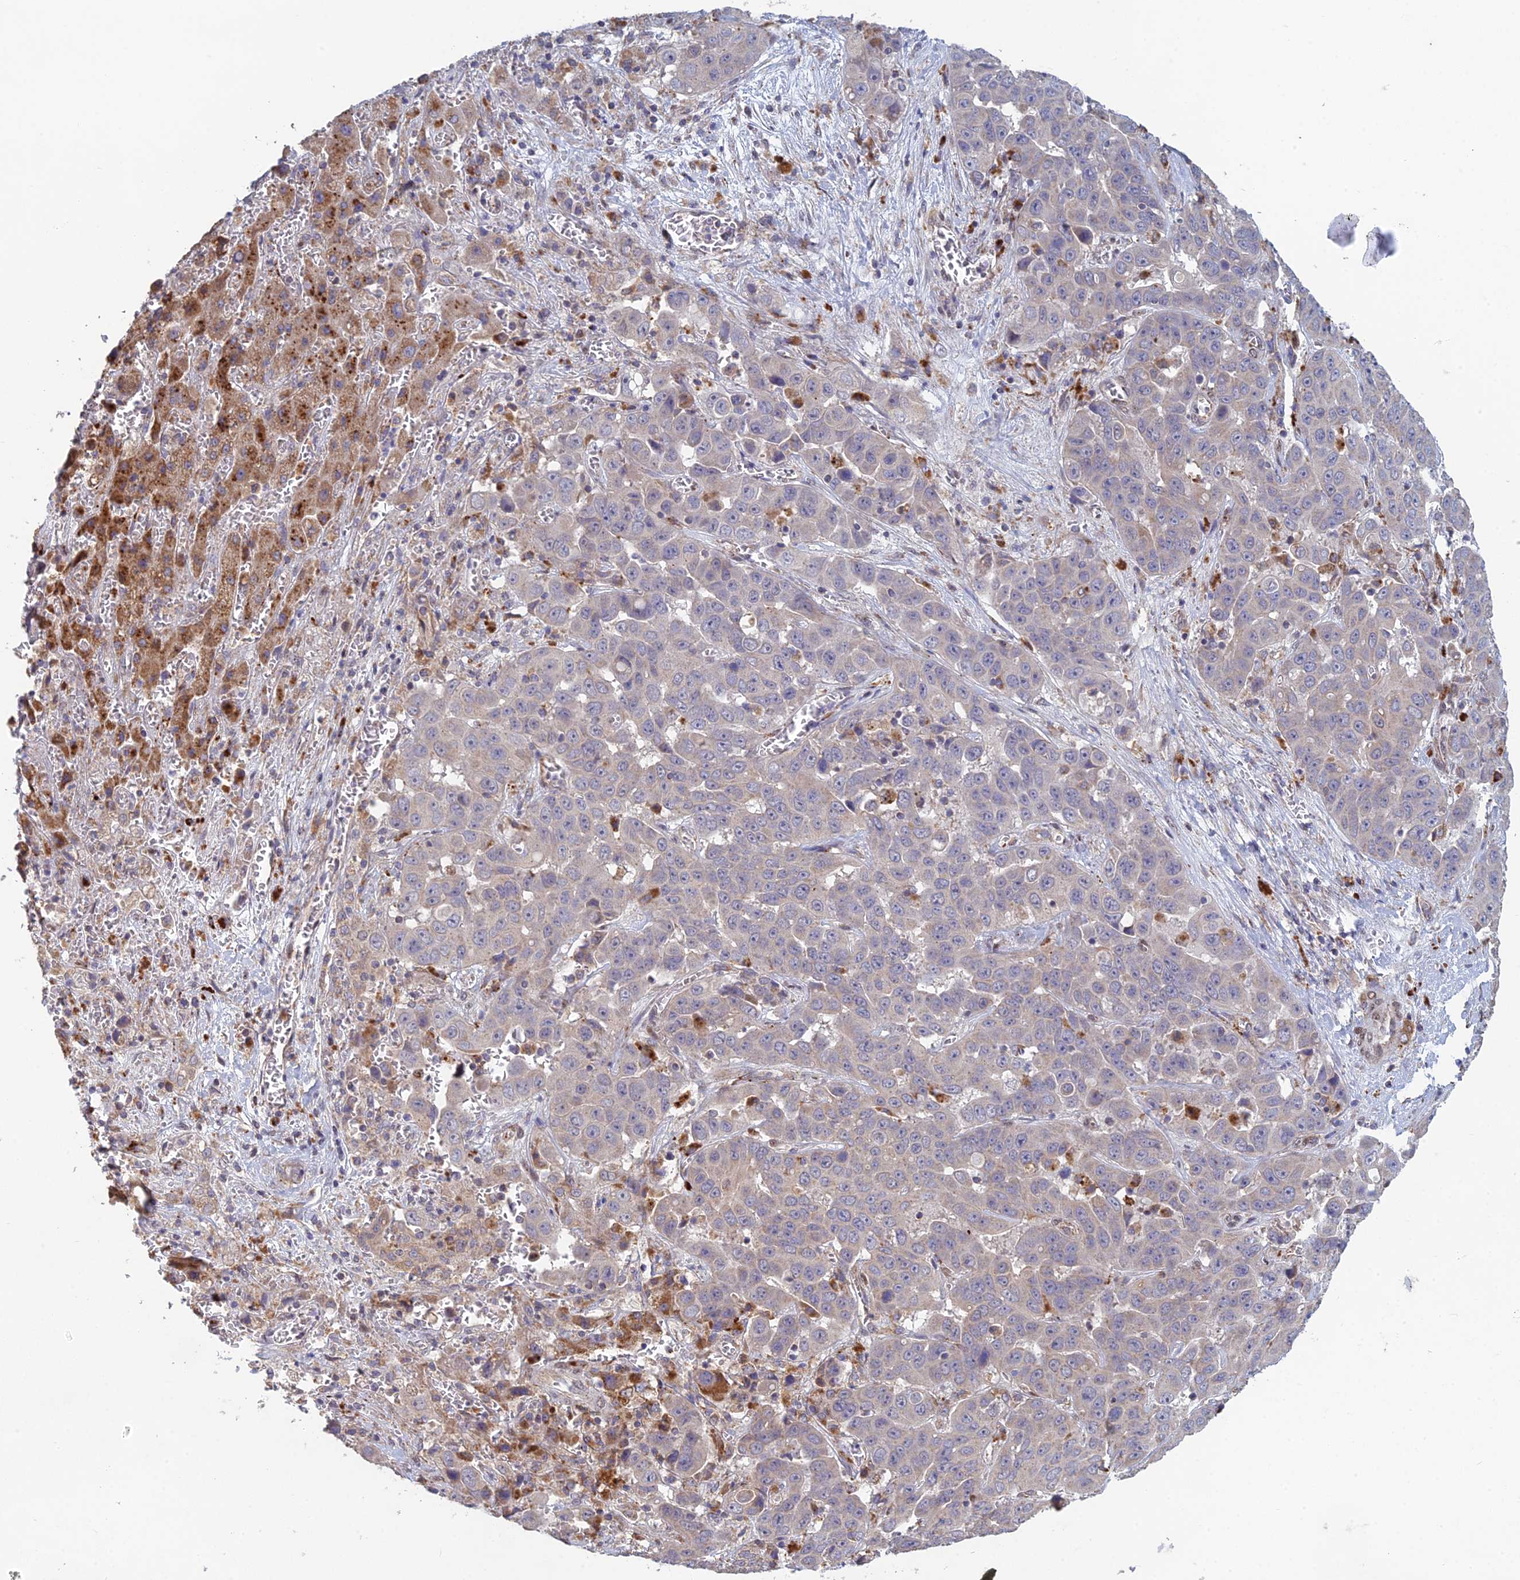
{"staining": {"intensity": "weak", "quantity": "<25%", "location": "cytoplasmic/membranous"}, "tissue": "liver cancer", "cell_type": "Tumor cells", "image_type": "cancer", "snomed": [{"axis": "morphology", "description": "Cholangiocarcinoma"}, {"axis": "topography", "description": "Liver"}], "caption": "Tumor cells are negative for protein expression in human cholangiocarcinoma (liver).", "gene": "FOXS1", "patient": {"sex": "female", "age": 52}}